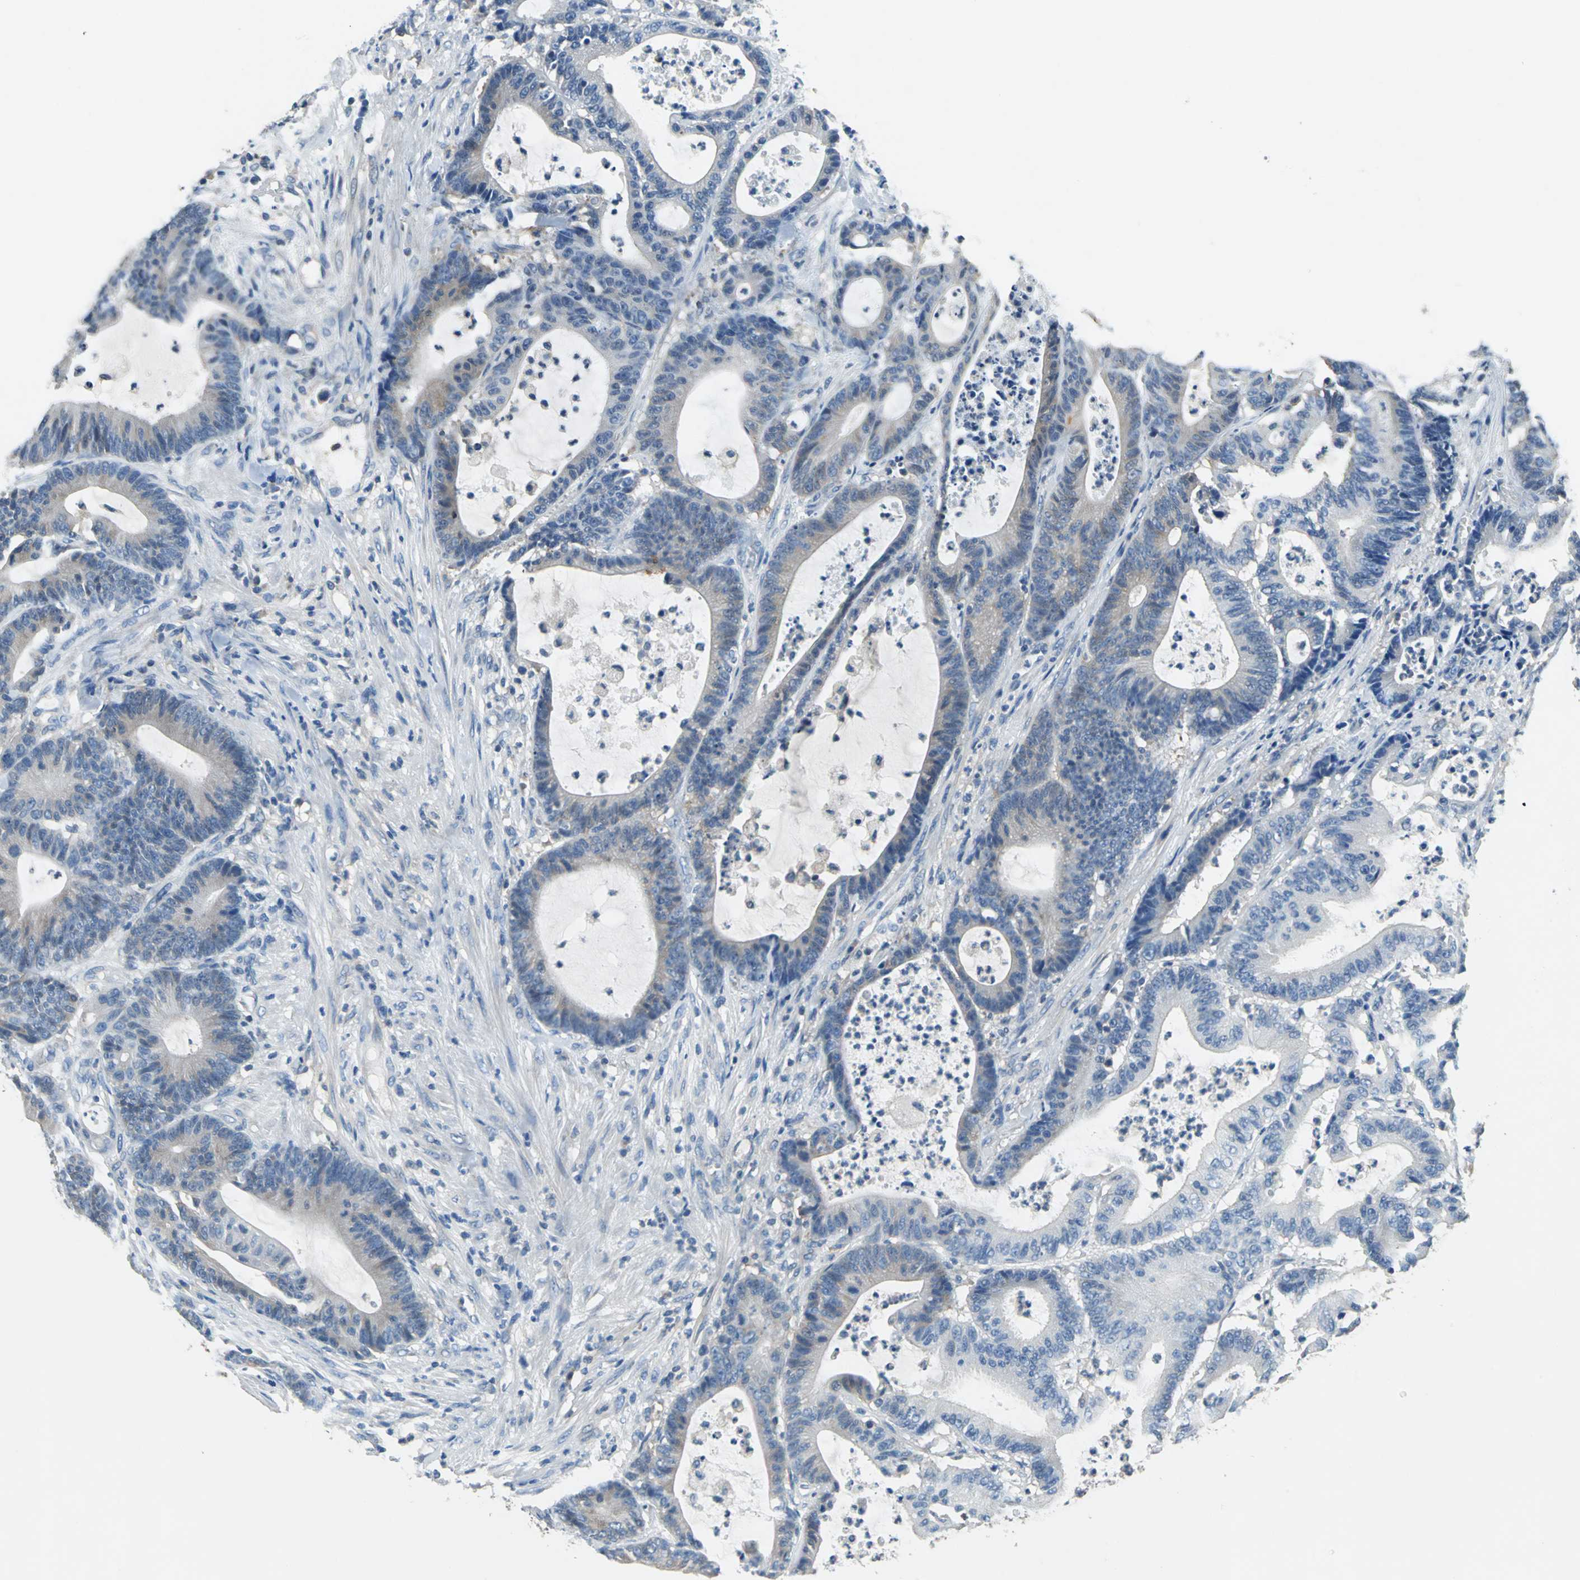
{"staining": {"intensity": "weak", "quantity": "25%-75%", "location": "cytoplasmic/membranous"}, "tissue": "colorectal cancer", "cell_type": "Tumor cells", "image_type": "cancer", "snomed": [{"axis": "morphology", "description": "Adenocarcinoma, NOS"}, {"axis": "topography", "description": "Colon"}], "caption": "The histopathology image demonstrates staining of adenocarcinoma (colorectal), revealing weak cytoplasmic/membranous protein expression (brown color) within tumor cells.", "gene": "PRKCA", "patient": {"sex": "female", "age": 84}}